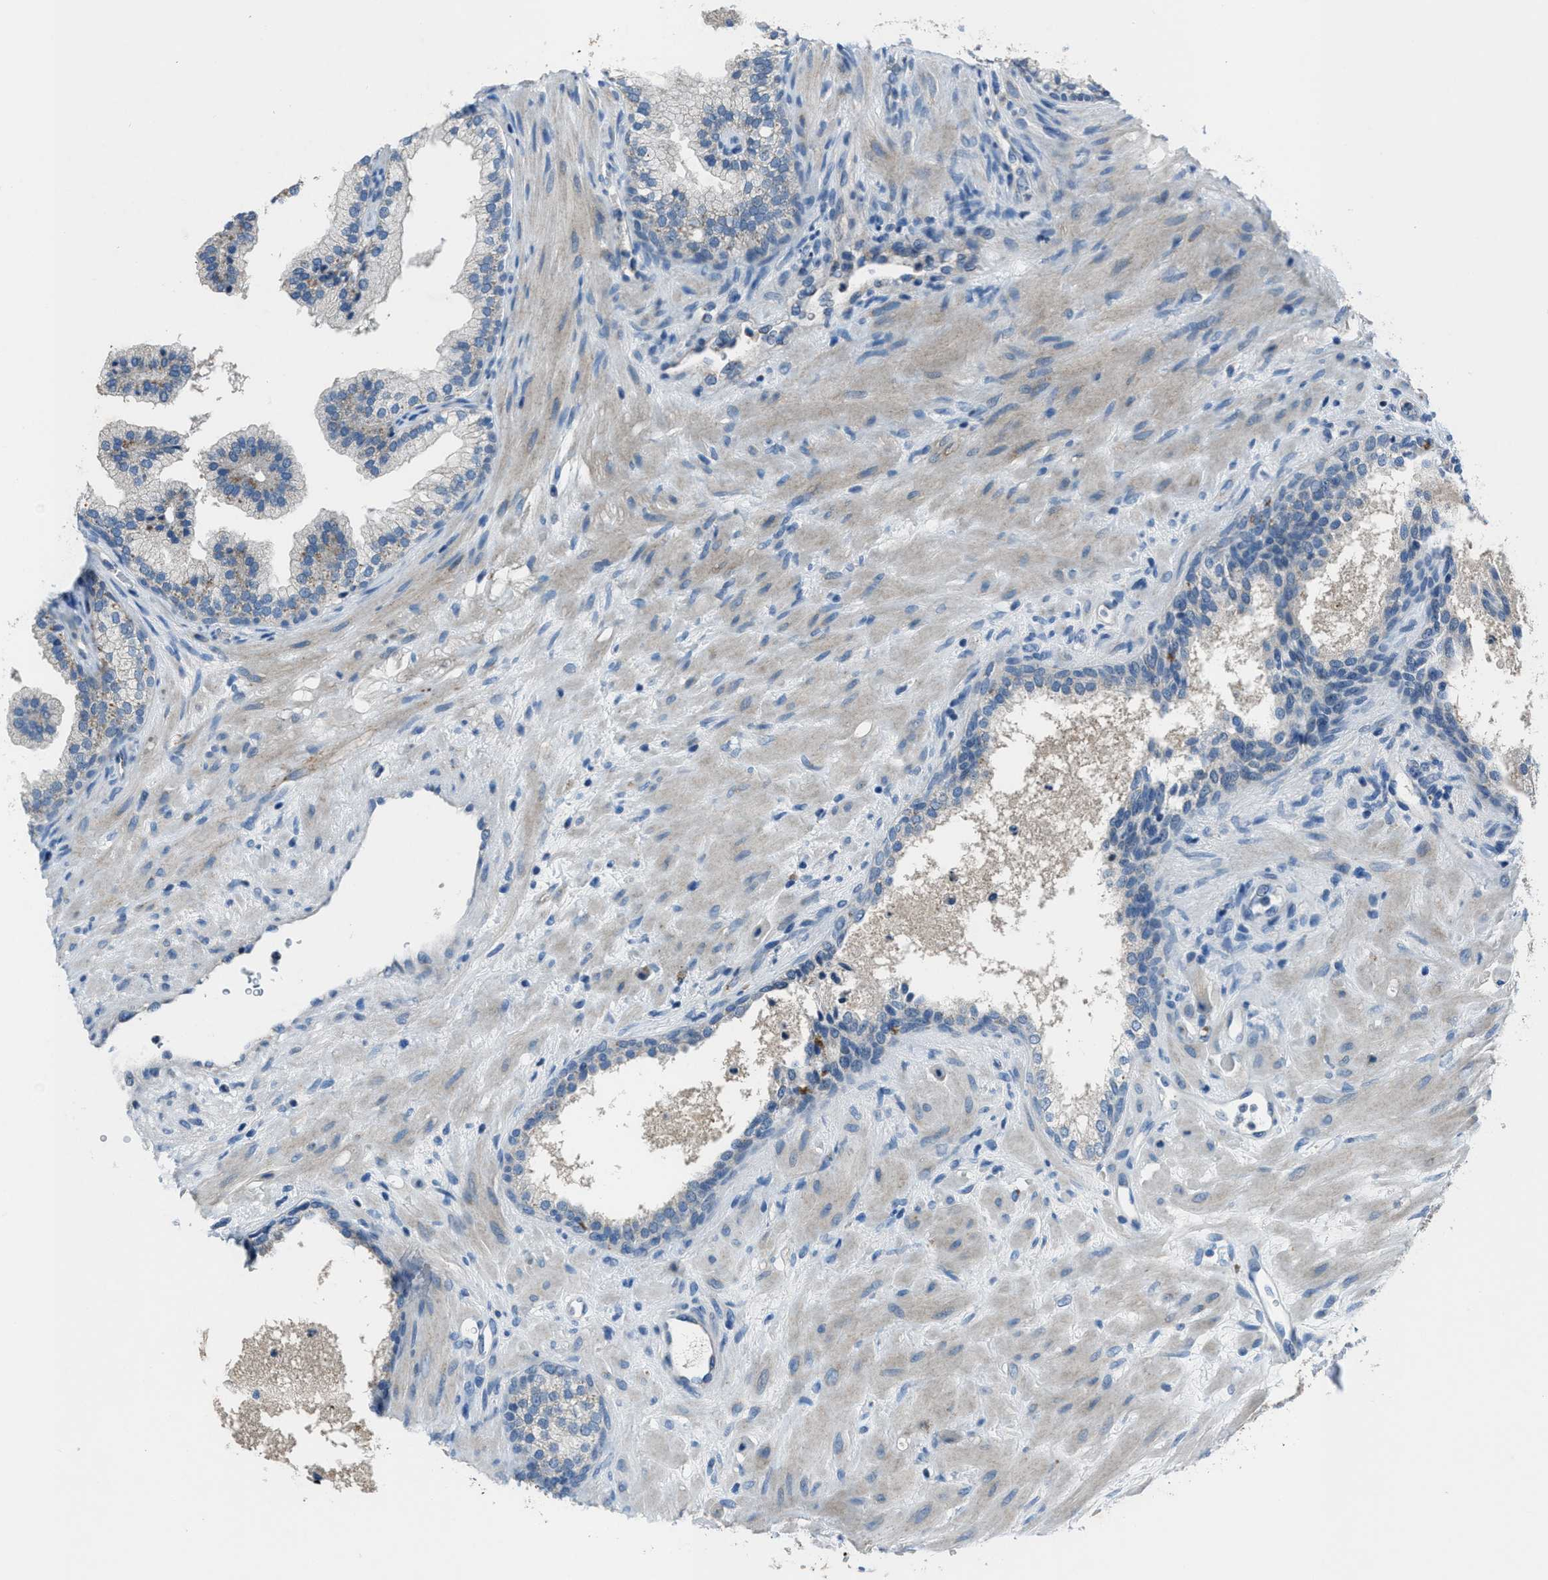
{"staining": {"intensity": "negative", "quantity": "none", "location": "none"}, "tissue": "prostate", "cell_type": "Glandular cells", "image_type": "normal", "snomed": [{"axis": "morphology", "description": "Normal tissue, NOS"}, {"axis": "topography", "description": "Prostate"}], "caption": "Image shows no significant protein staining in glandular cells of normal prostate. (DAB (3,3'-diaminobenzidine) immunohistochemistry (IHC) with hematoxylin counter stain).", "gene": "ADAM2", "patient": {"sex": "male", "age": 76}}